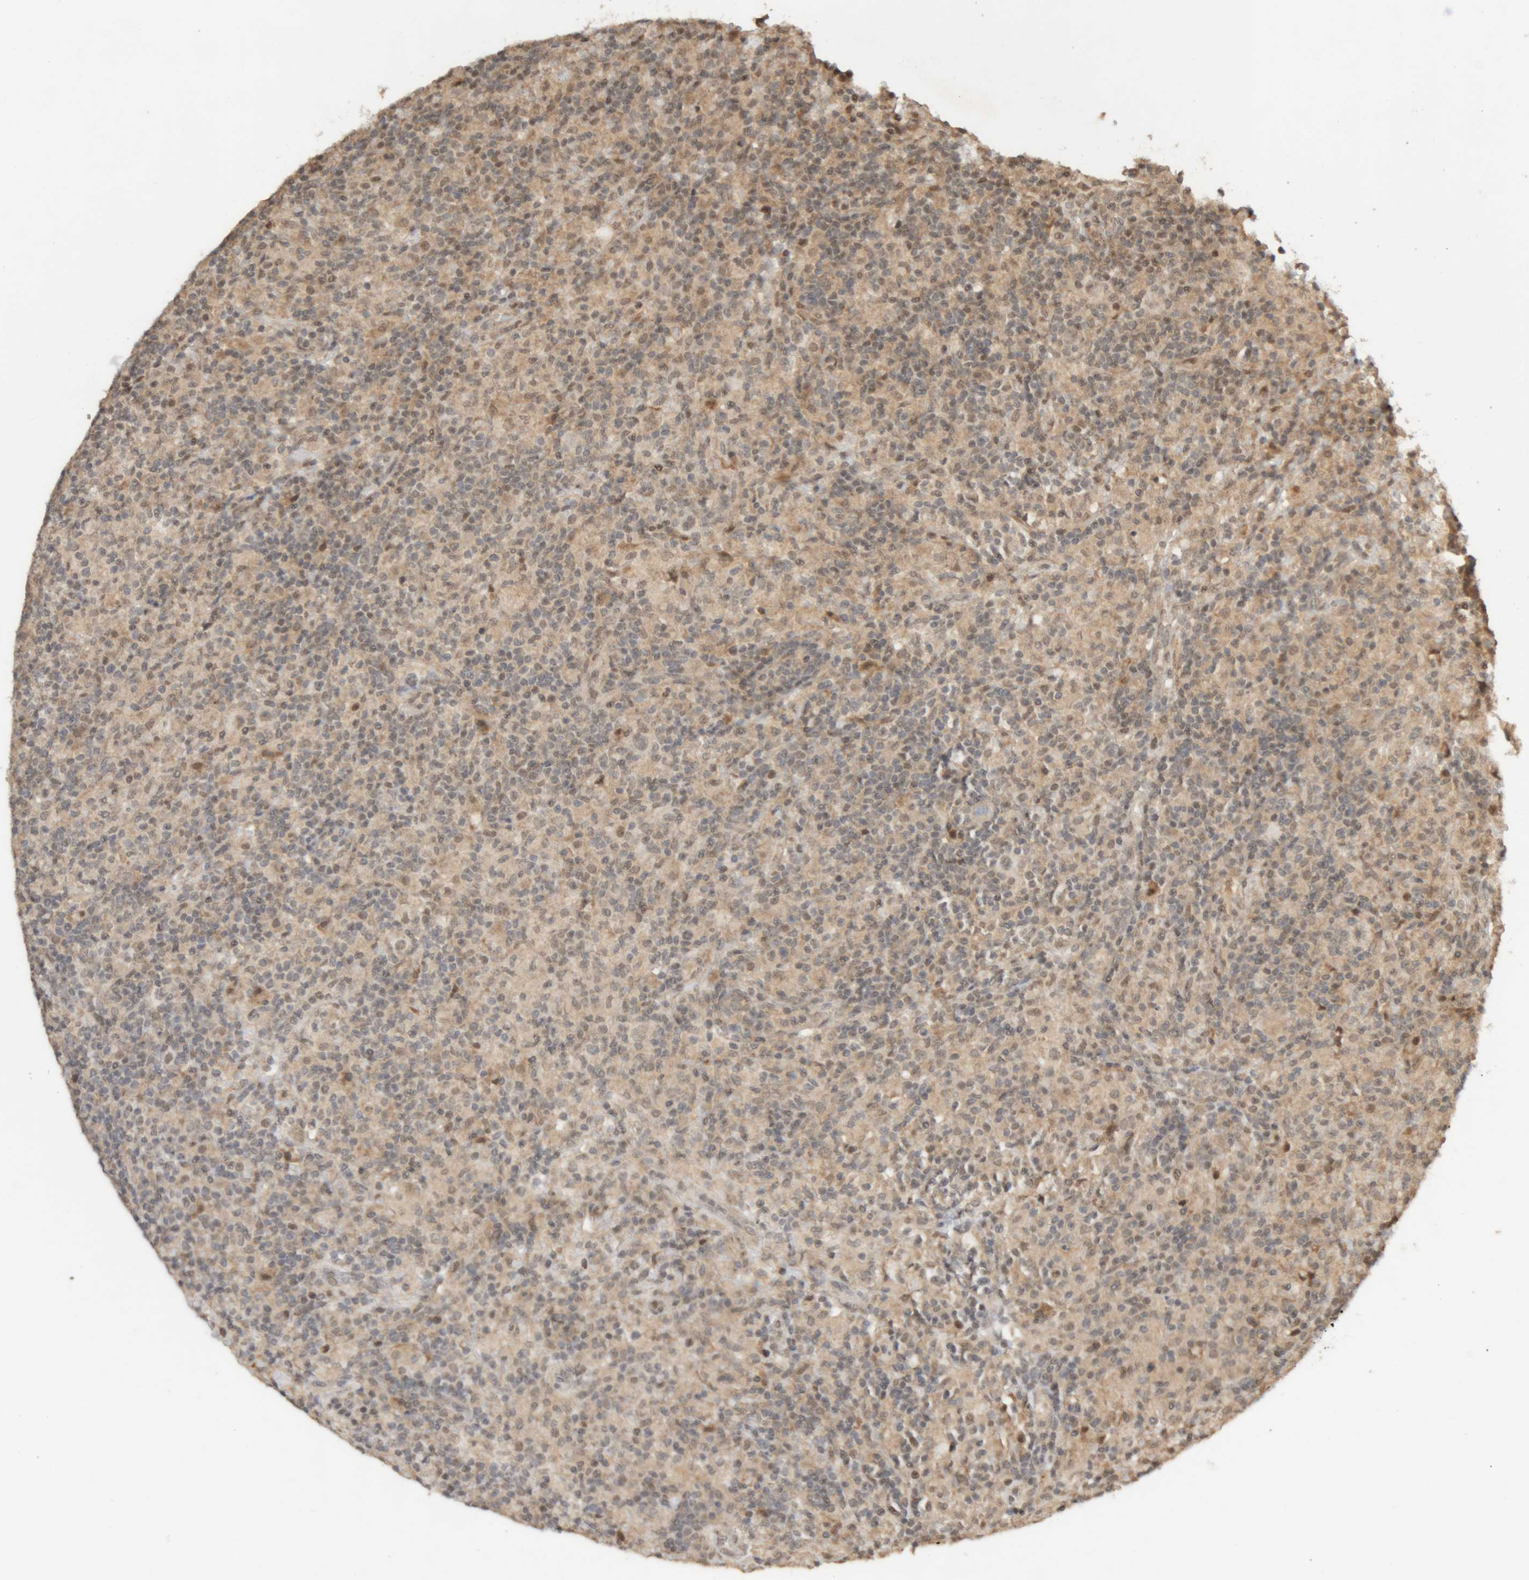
{"staining": {"intensity": "weak", "quantity": "25%-75%", "location": "nuclear"}, "tissue": "lymphoma", "cell_type": "Tumor cells", "image_type": "cancer", "snomed": [{"axis": "morphology", "description": "Hodgkin's disease, NOS"}, {"axis": "topography", "description": "Lymph node"}], "caption": "Lymphoma stained with immunohistochemistry (IHC) displays weak nuclear staining in approximately 25%-75% of tumor cells.", "gene": "KEAP1", "patient": {"sex": "male", "age": 70}}